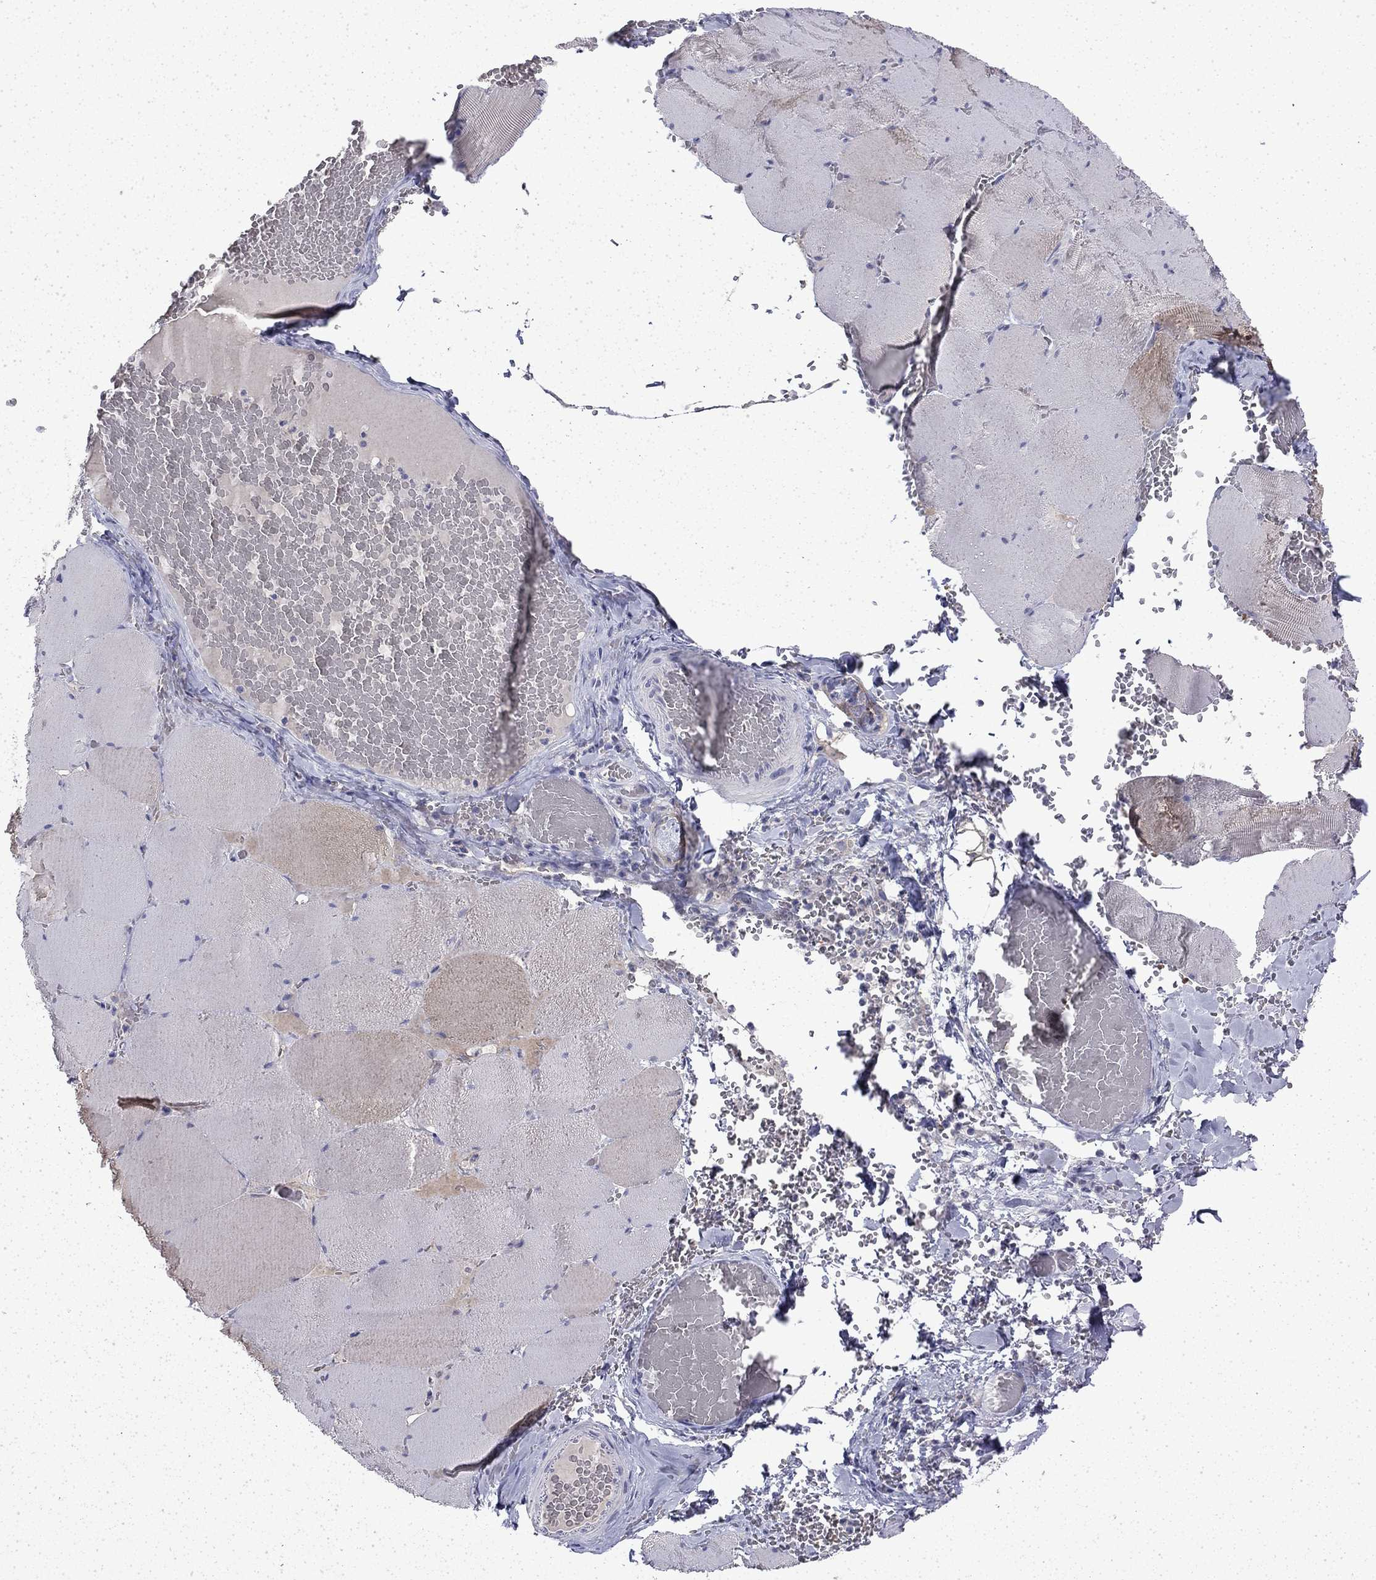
{"staining": {"intensity": "weak", "quantity": "<25%", "location": "cytoplasmic/membranous"}, "tissue": "skeletal muscle", "cell_type": "Myocytes", "image_type": "normal", "snomed": [{"axis": "morphology", "description": "Normal tissue, NOS"}, {"axis": "morphology", "description": "Malignant melanoma, Metastatic site"}, {"axis": "topography", "description": "Skeletal muscle"}], "caption": "IHC histopathology image of benign skeletal muscle stained for a protein (brown), which exhibits no staining in myocytes. (Immunohistochemistry (ihc), brightfield microscopy, high magnification).", "gene": "ENPP6", "patient": {"sex": "male", "age": 50}}